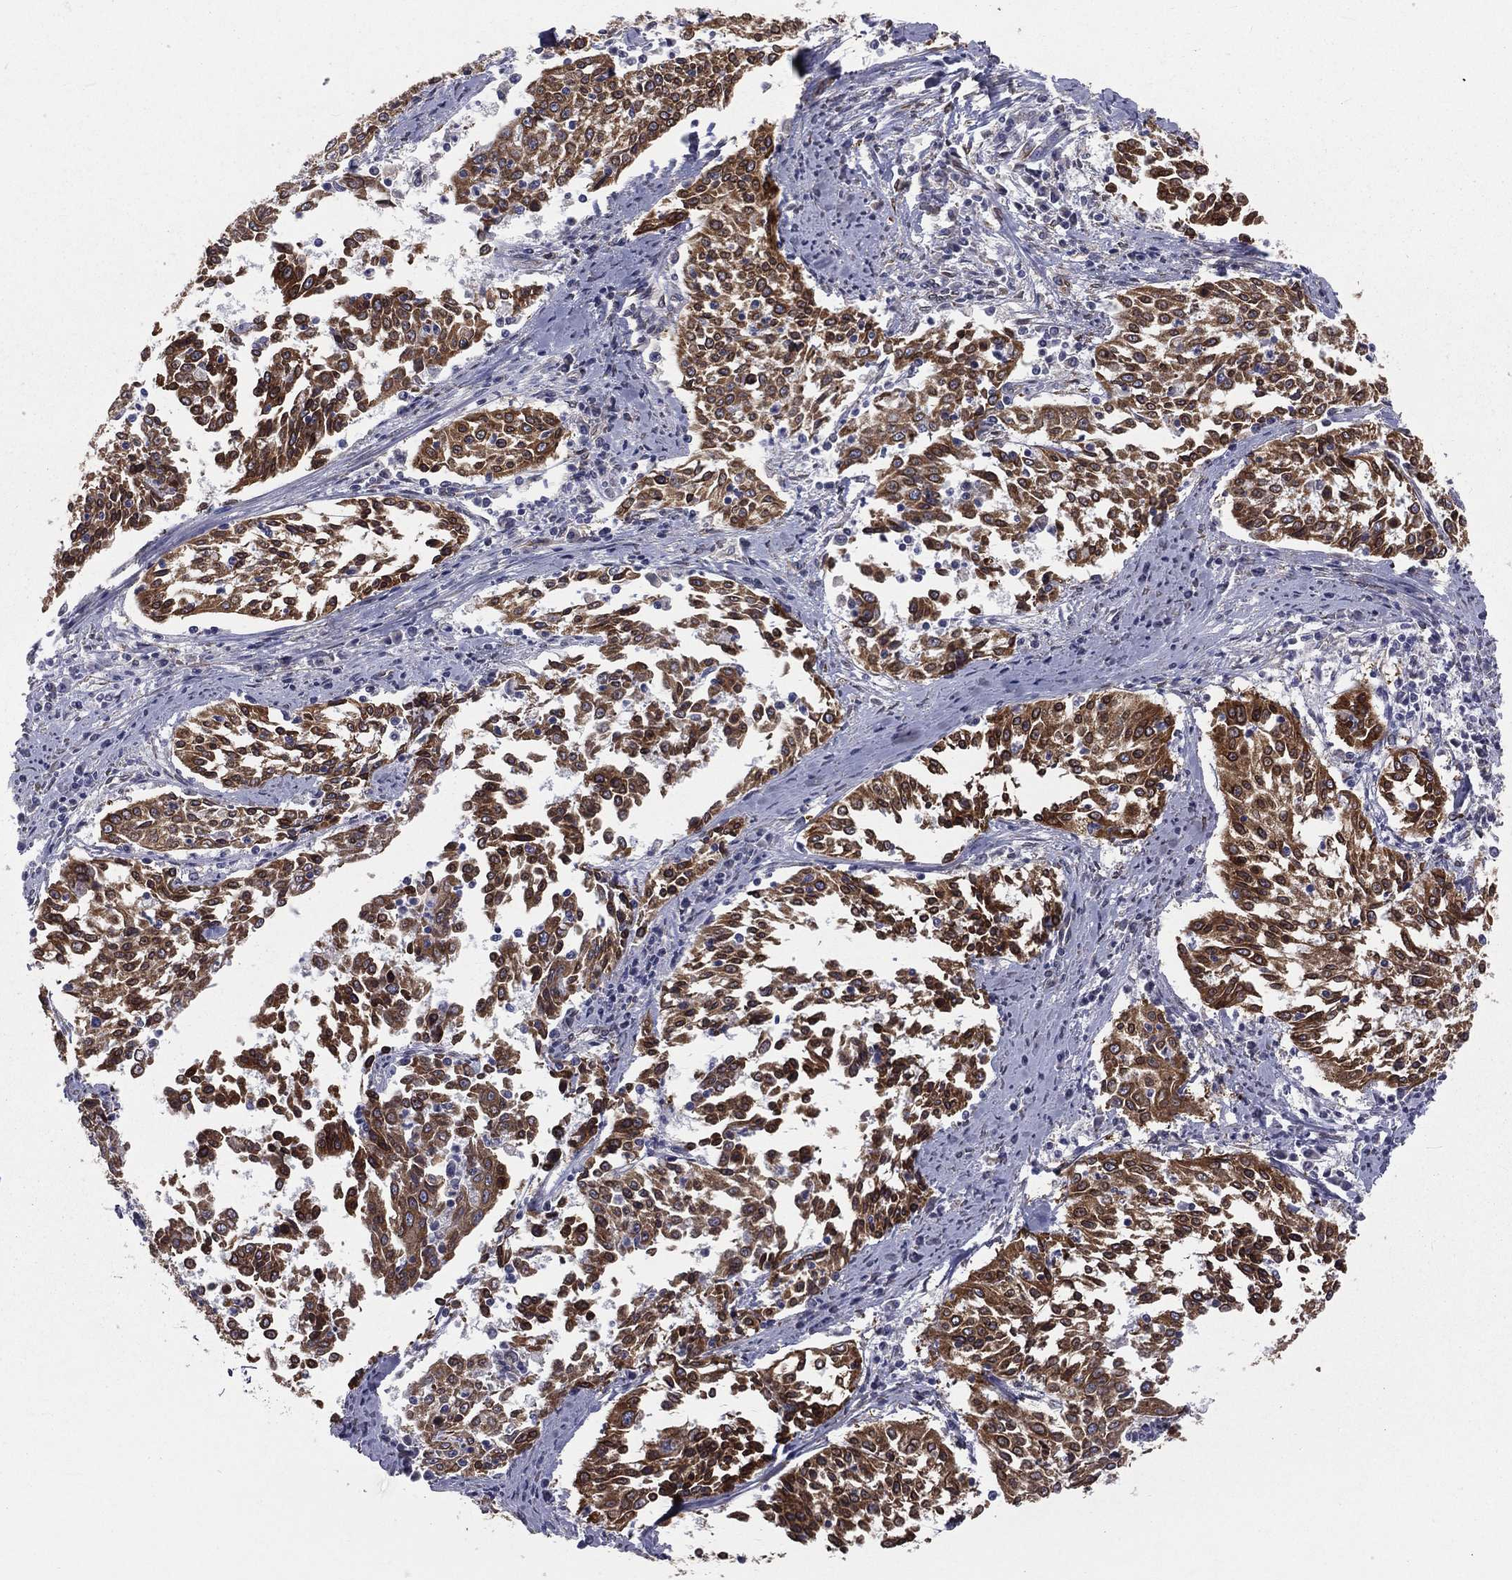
{"staining": {"intensity": "strong", "quantity": ">75%", "location": "cytoplasmic/membranous"}, "tissue": "cervical cancer", "cell_type": "Tumor cells", "image_type": "cancer", "snomed": [{"axis": "morphology", "description": "Squamous cell carcinoma, NOS"}, {"axis": "topography", "description": "Cervix"}], "caption": "Human cervical cancer (squamous cell carcinoma) stained for a protein (brown) shows strong cytoplasmic/membranous positive staining in about >75% of tumor cells.", "gene": "PGRMC1", "patient": {"sex": "female", "age": 41}}